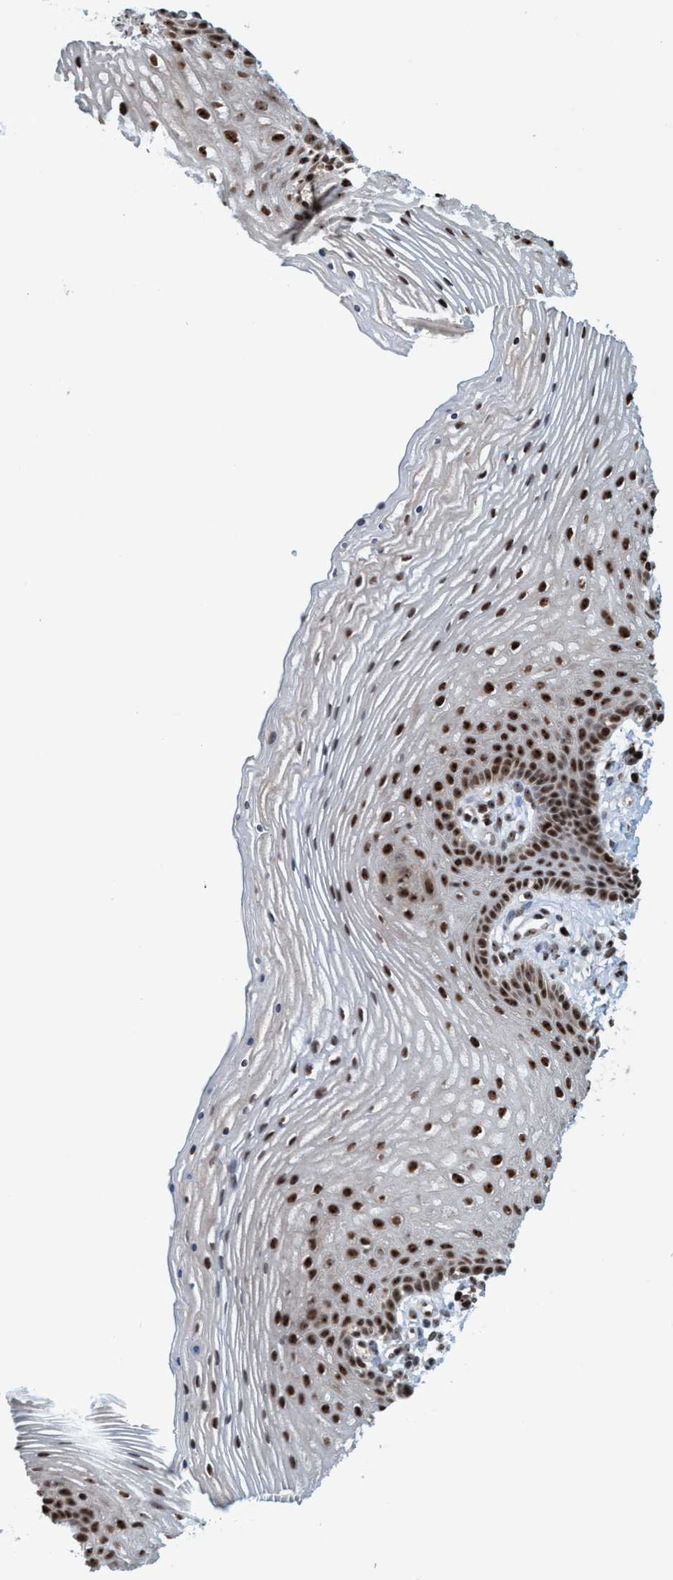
{"staining": {"intensity": "strong", "quantity": ">75%", "location": "nuclear"}, "tissue": "vagina", "cell_type": "Squamous epithelial cells", "image_type": "normal", "snomed": [{"axis": "morphology", "description": "Normal tissue, NOS"}, {"axis": "topography", "description": "Vagina"}], "caption": "Strong nuclear protein positivity is seen in about >75% of squamous epithelial cells in vagina. (Brightfield microscopy of DAB IHC at high magnification).", "gene": "SMCR8", "patient": {"sex": "female", "age": 32}}